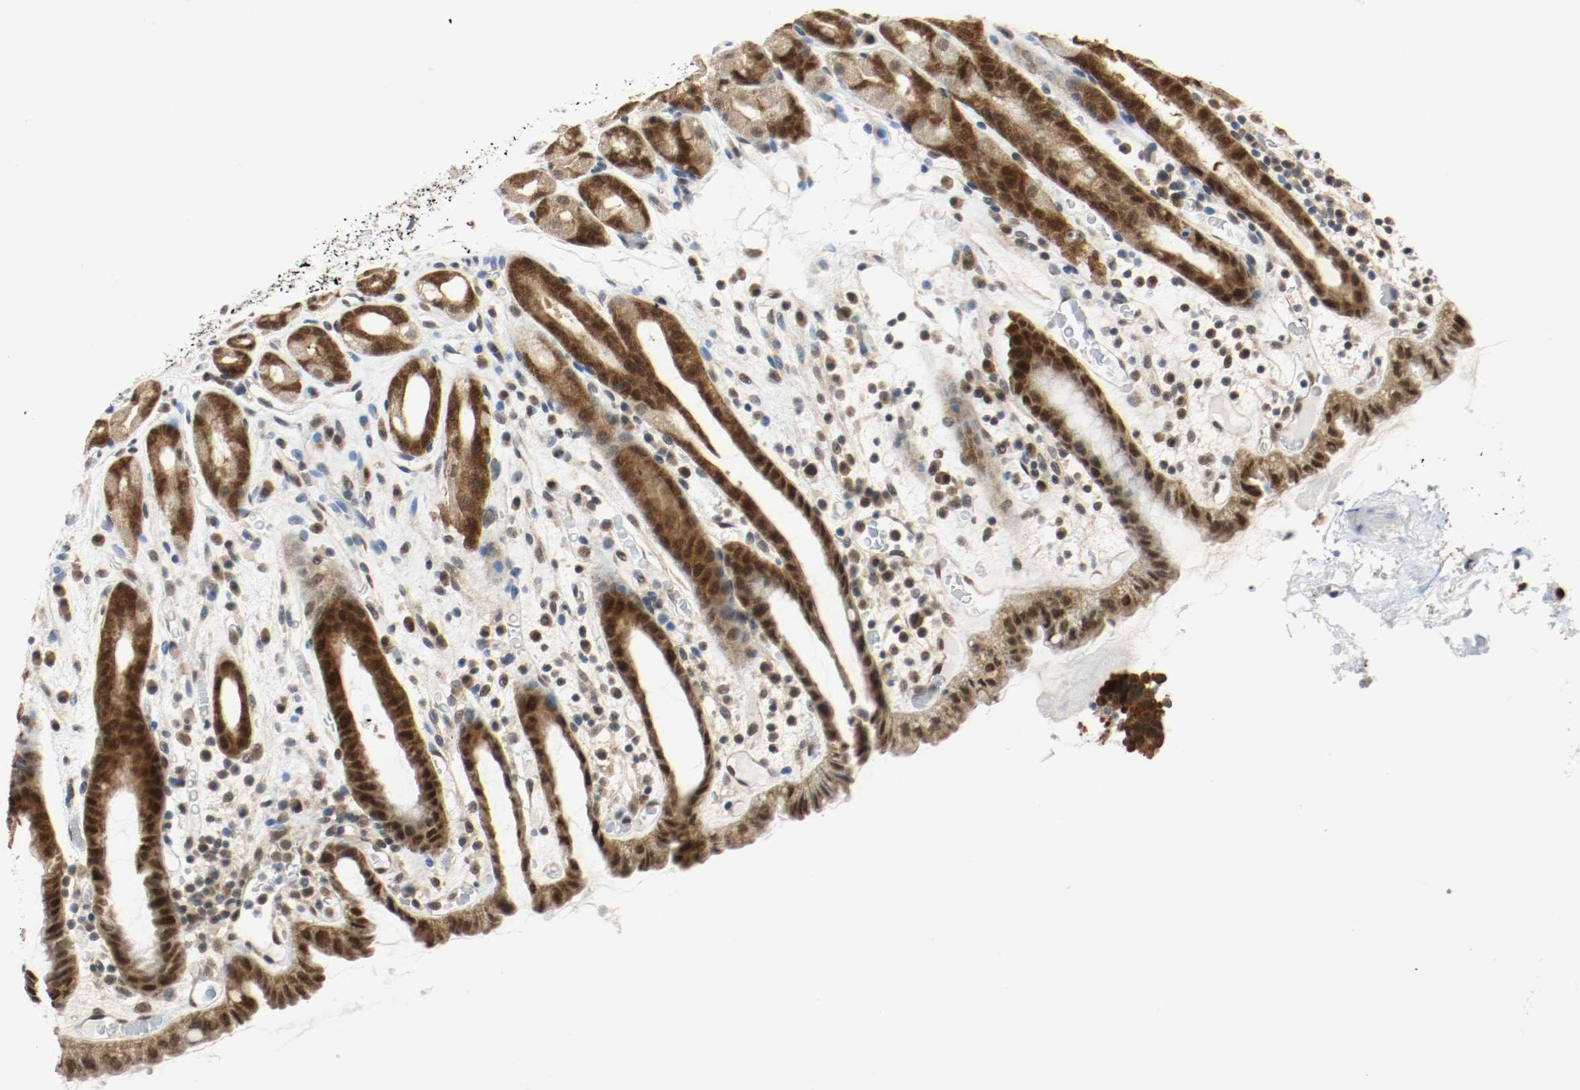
{"staining": {"intensity": "moderate", "quantity": ">75%", "location": "cytoplasmic/membranous,nuclear"}, "tissue": "stomach", "cell_type": "Glandular cells", "image_type": "normal", "snomed": [{"axis": "morphology", "description": "Normal tissue, NOS"}, {"axis": "topography", "description": "Stomach, upper"}], "caption": "Immunohistochemistry (IHC) (DAB) staining of unremarkable stomach demonstrates moderate cytoplasmic/membranous,nuclear protein positivity in approximately >75% of glandular cells.", "gene": "PPME1", "patient": {"sex": "male", "age": 68}}